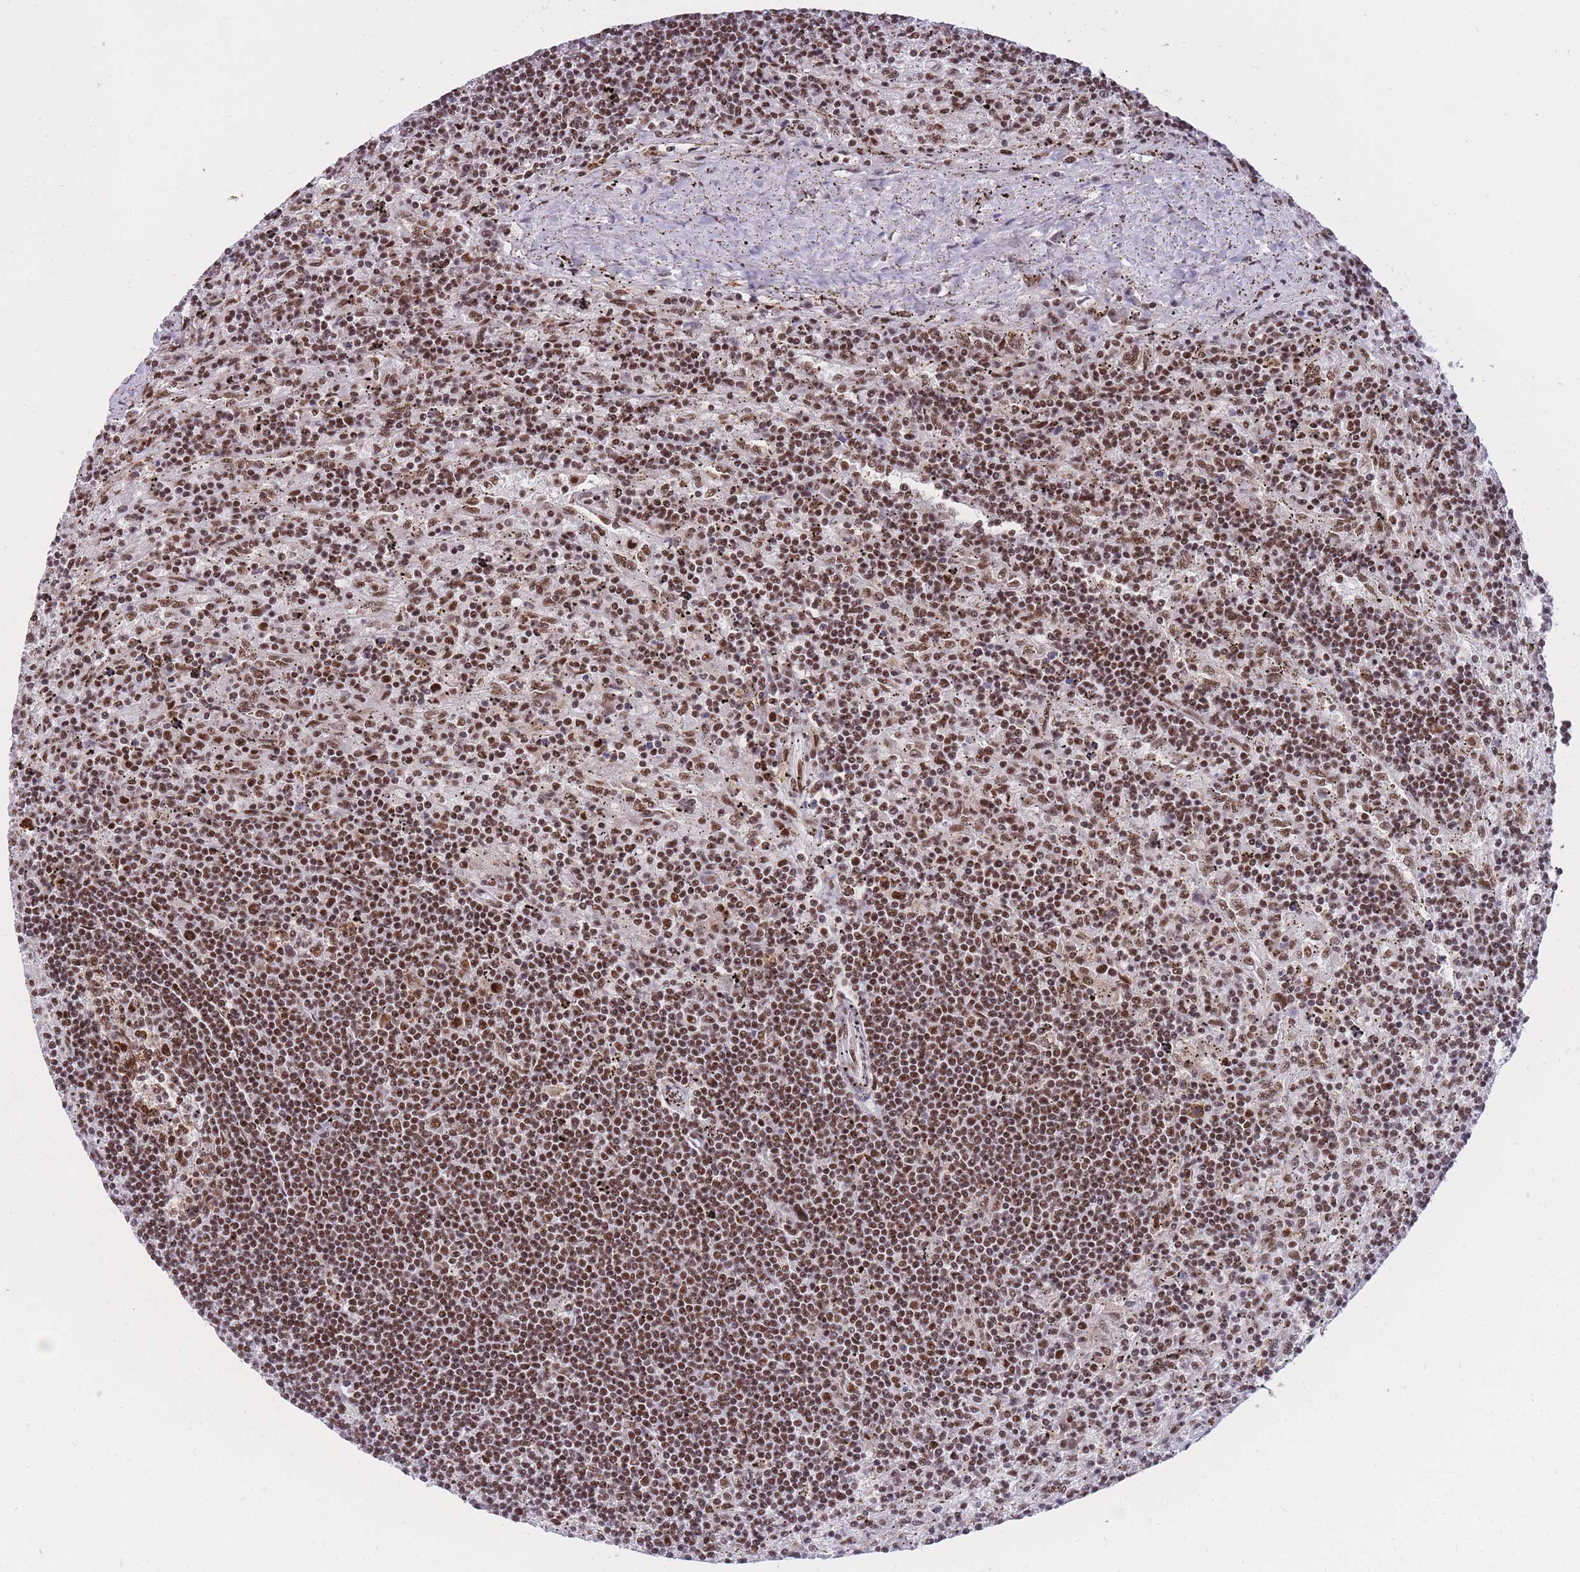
{"staining": {"intensity": "moderate", "quantity": ">75%", "location": "nuclear"}, "tissue": "lymphoma", "cell_type": "Tumor cells", "image_type": "cancer", "snomed": [{"axis": "morphology", "description": "Malignant lymphoma, non-Hodgkin's type, Low grade"}, {"axis": "topography", "description": "Spleen"}], "caption": "Lymphoma stained for a protein (brown) displays moderate nuclear positive positivity in approximately >75% of tumor cells.", "gene": "PRPF19", "patient": {"sex": "male", "age": 76}}